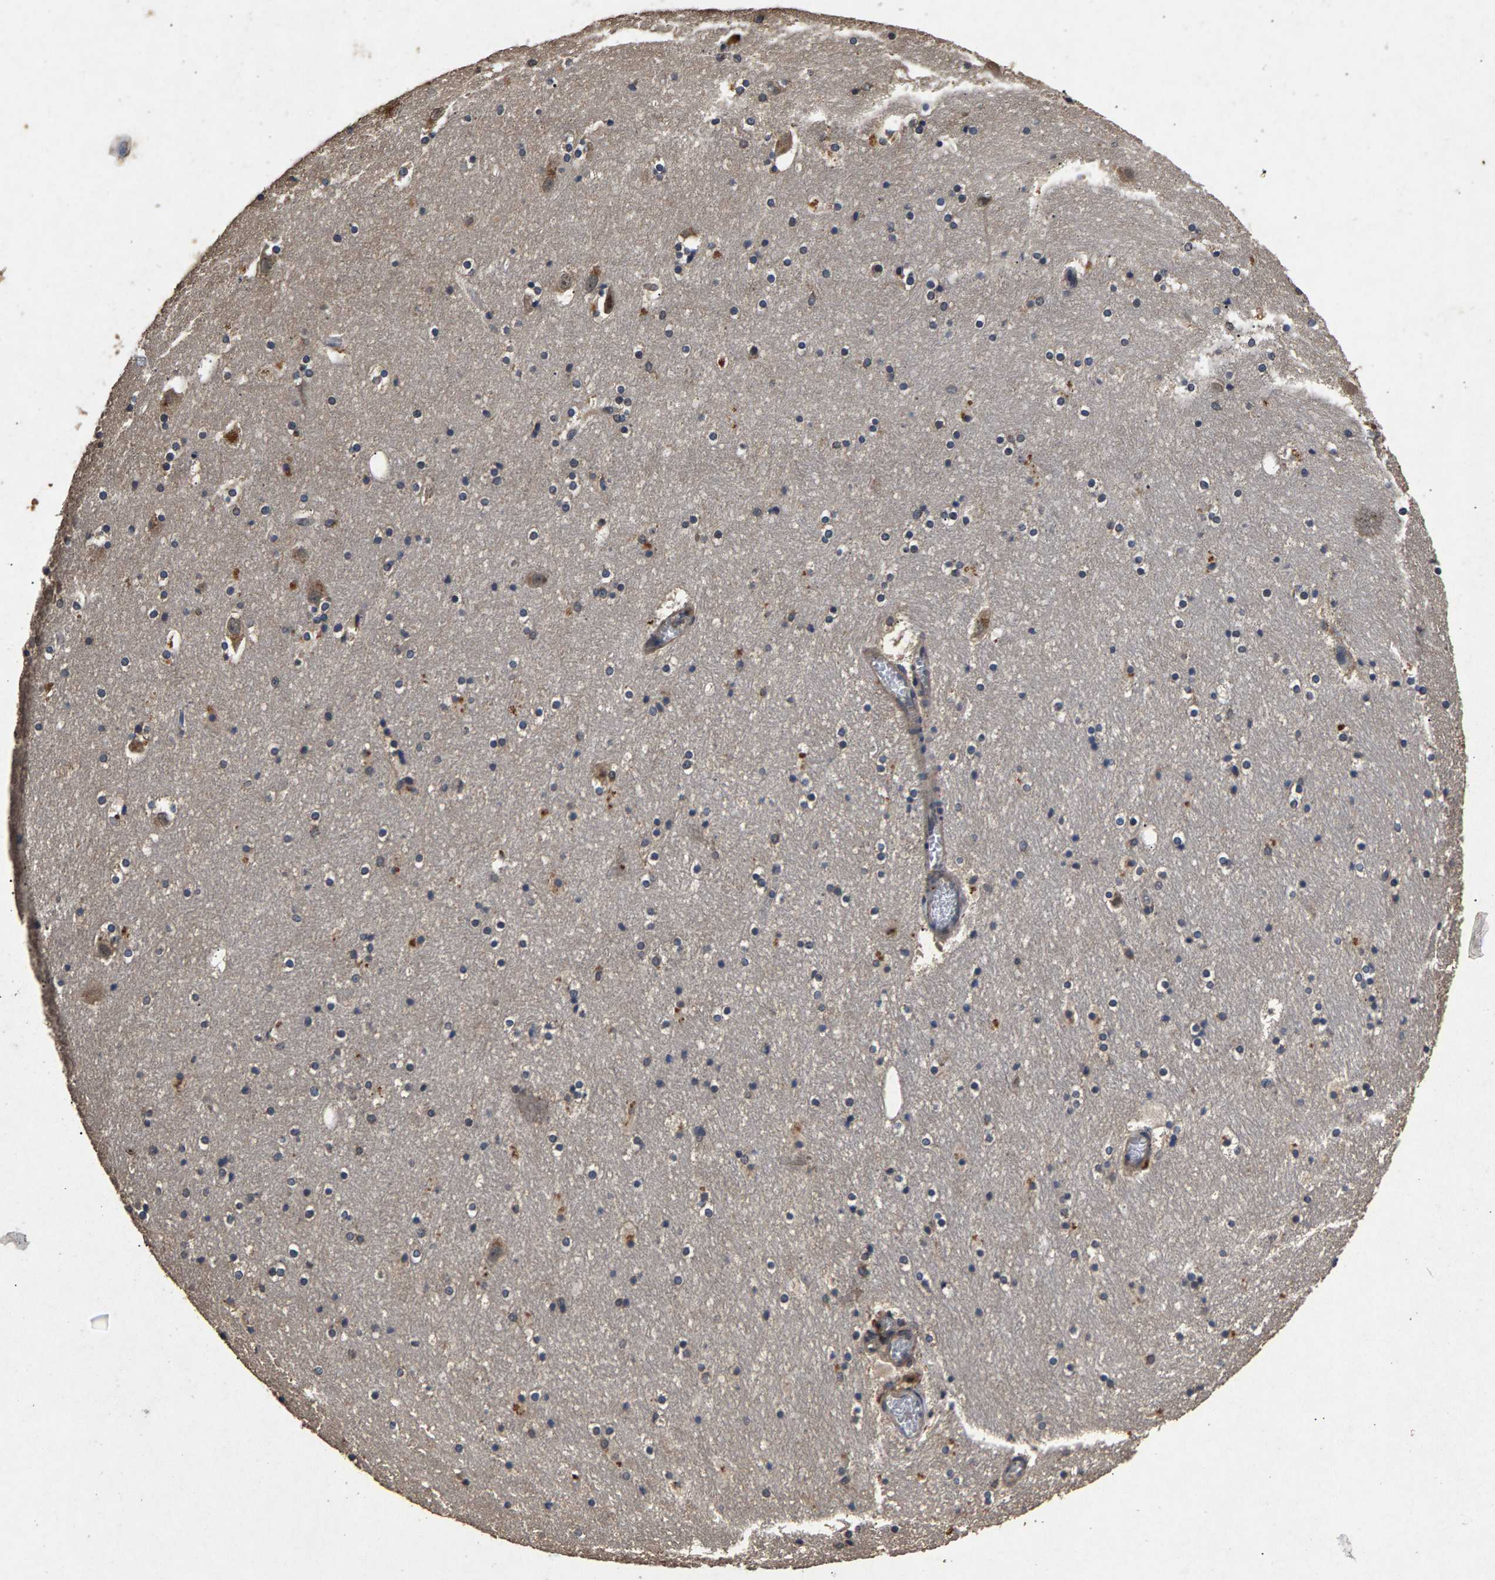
{"staining": {"intensity": "moderate", "quantity": "<25%", "location": "cytoplasmic/membranous"}, "tissue": "hippocampus", "cell_type": "Glial cells", "image_type": "normal", "snomed": [{"axis": "morphology", "description": "Normal tissue, NOS"}, {"axis": "topography", "description": "Hippocampus"}], "caption": "Moderate cytoplasmic/membranous expression is present in approximately <25% of glial cells in unremarkable hippocampus.", "gene": "PPP1CC", "patient": {"sex": "male", "age": 45}}